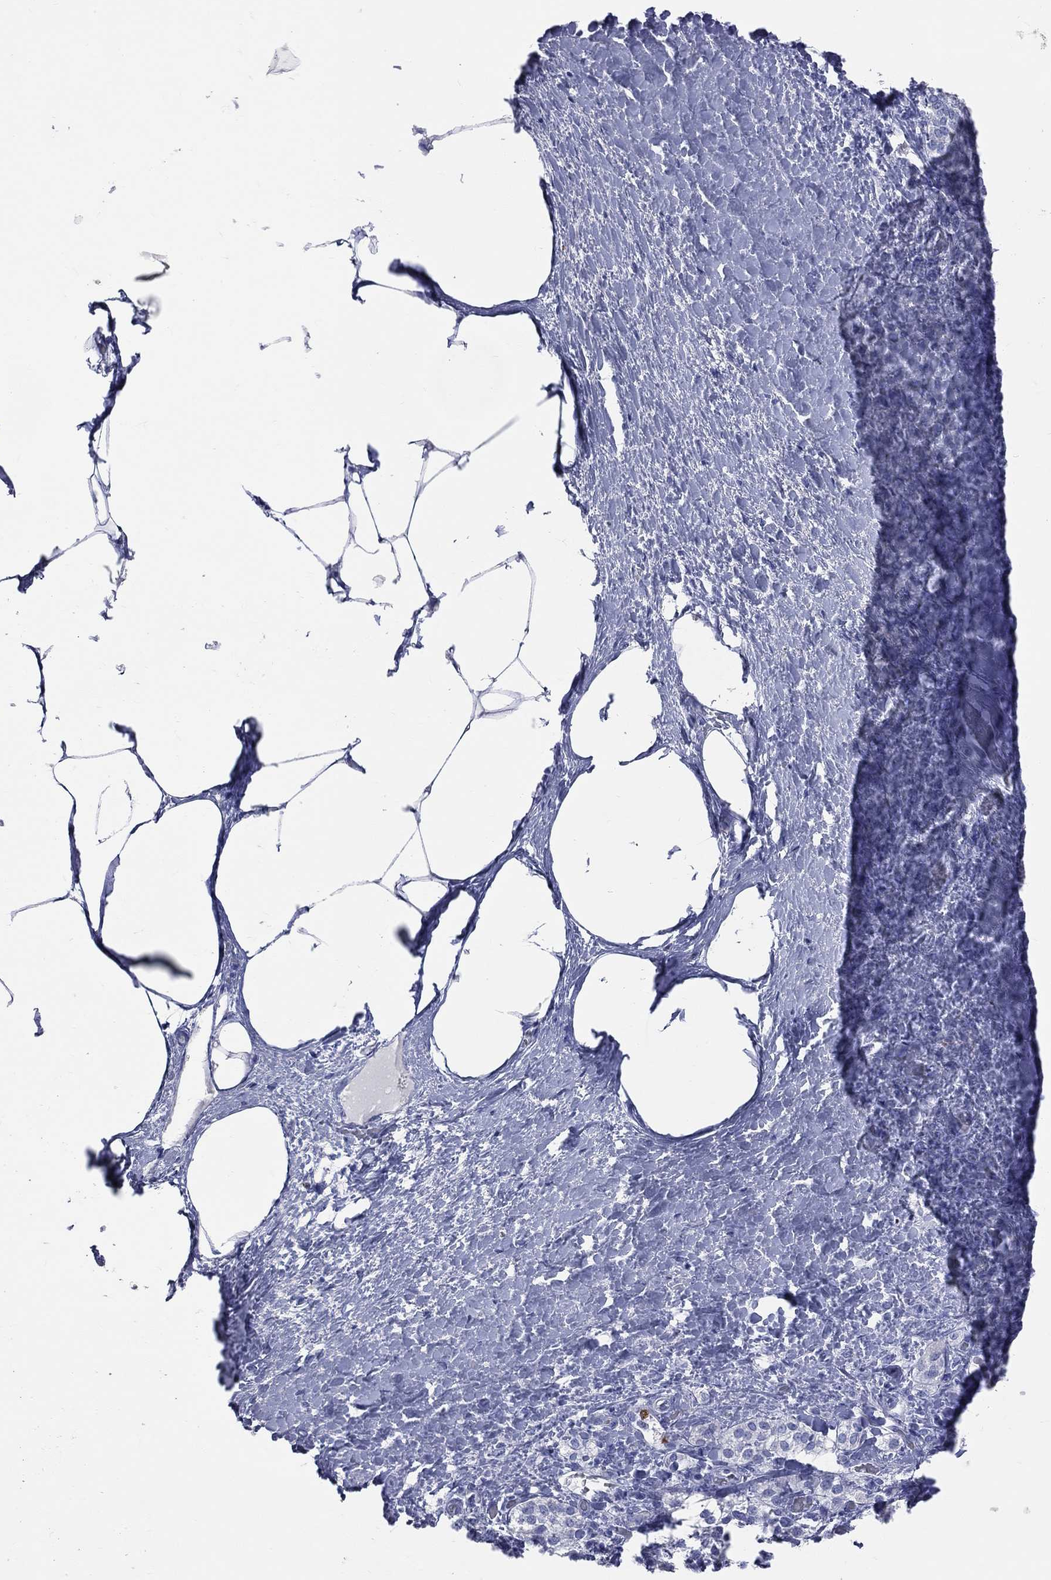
{"staining": {"intensity": "negative", "quantity": "none", "location": "none"}, "tissue": "adrenal gland", "cell_type": "Glandular cells", "image_type": "normal", "snomed": [{"axis": "morphology", "description": "Normal tissue, NOS"}, {"axis": "topography", "description": "Adrenal gland"}], "caption": "Immunohistochemistry (IHC) of normal adrenal gland displays no staining in glandular cells. The staining is performed using DAB (3,3'-diaminobenzidine) brown chromogen with nuclei counter-stained in using hematoxylin.", "gene": "PGLYRP1", "patient": {"sex": "male", "age": 57}}